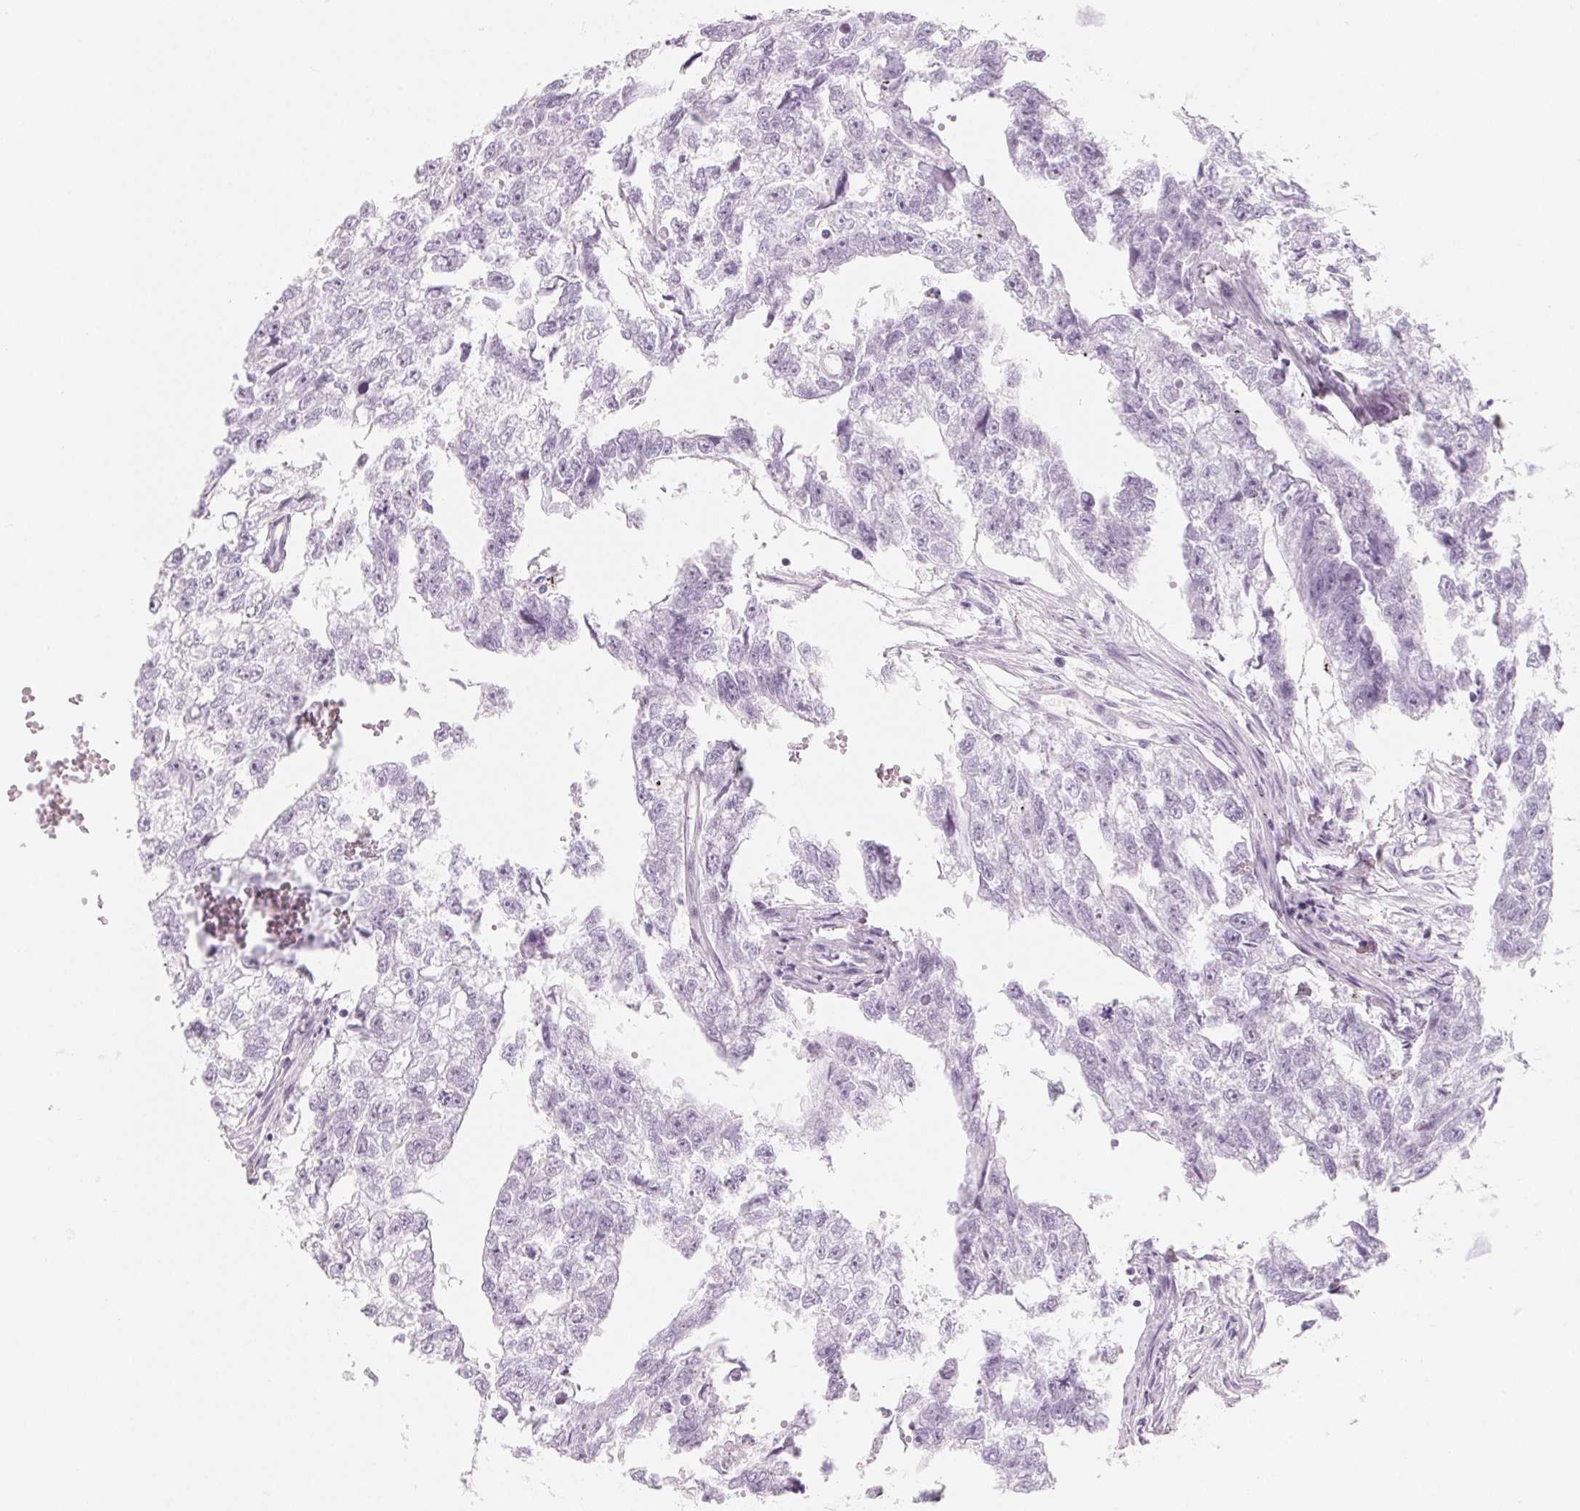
{"staining": {"intensity": "negative", "quantity": "none", "location": "none"}, "tissue": "testis cancer", "cell_type": "Tumor cells", "image_type": "cancer", "snomed": [{"axis": "morphology", "description": "Carcinoma, Embryonal, NOS"}, {"axis": "morphology", "description": "Teratoma, malignant, NOS"}, {"axis": "topography", "description": "Testis"}], "caption": "This is an IHC photomicrograph of human testis cancer (embryonal carcinoma). There is no expression in tumor cells.", "gene": "SH3GL2", "patient": {"sex": "male", "age": 44}}